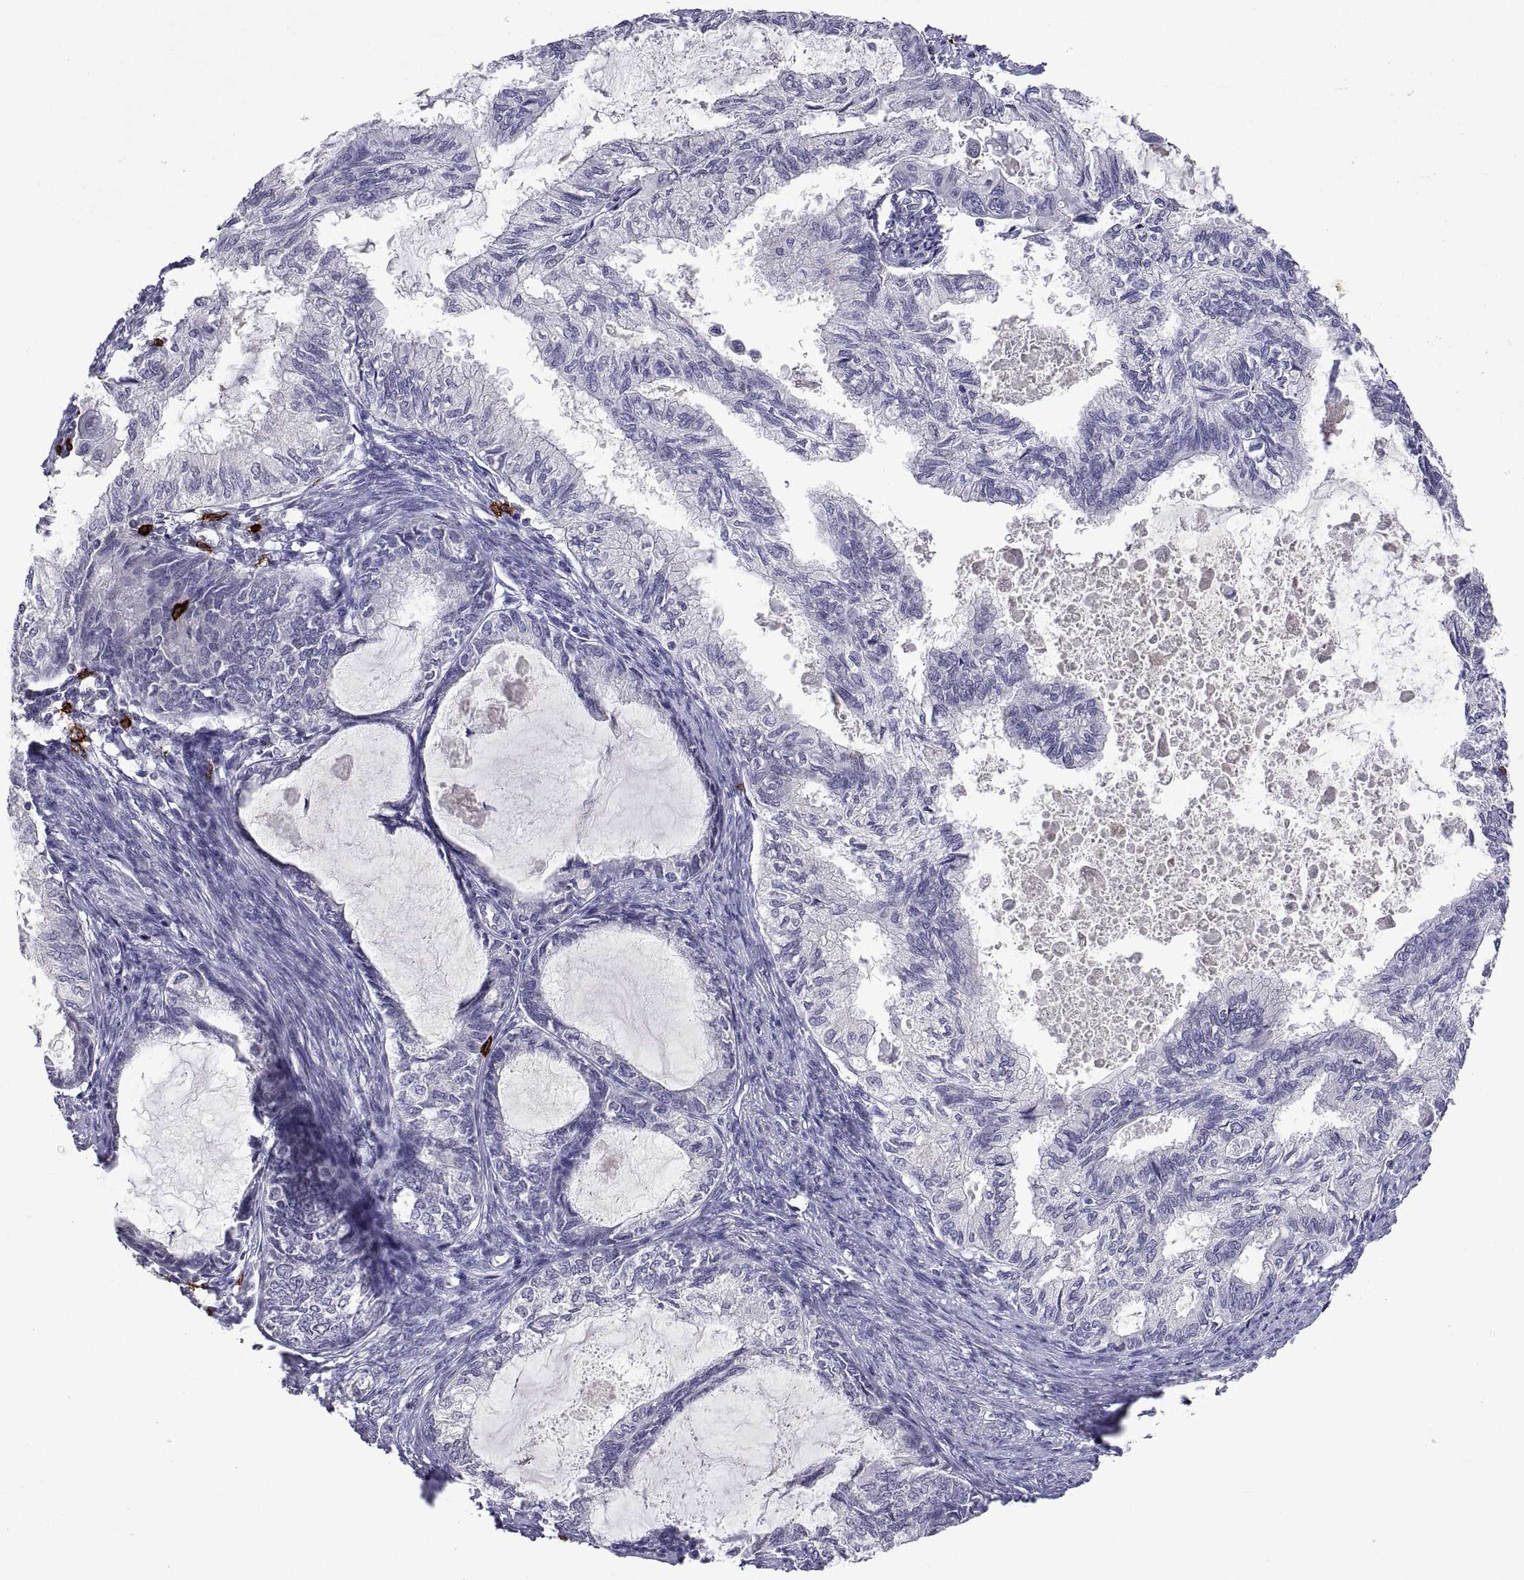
{"staining": {"intensity": "negative", "quantity": "none", "location": "none"}, "tissue": "endometrial cancer", "cell_type": "Tumor cells", "image_type": "cancer", "snomed": [{"axis": "morphology", "description": "Adenocarcinoma, NOS"}, {"axis": "topography", "description": "Endometrium"}], "caption": "Photomicrograph shows no significant protein staining in tumor cells of adenocarcinoma (endometrial). (Brightfield microscopy of DAB (3,3'-diaminobenzidine) immunohistochemistry at high magnification).", "gene": "MS4A1", "patient": {"sex": "female", "age": 86}}